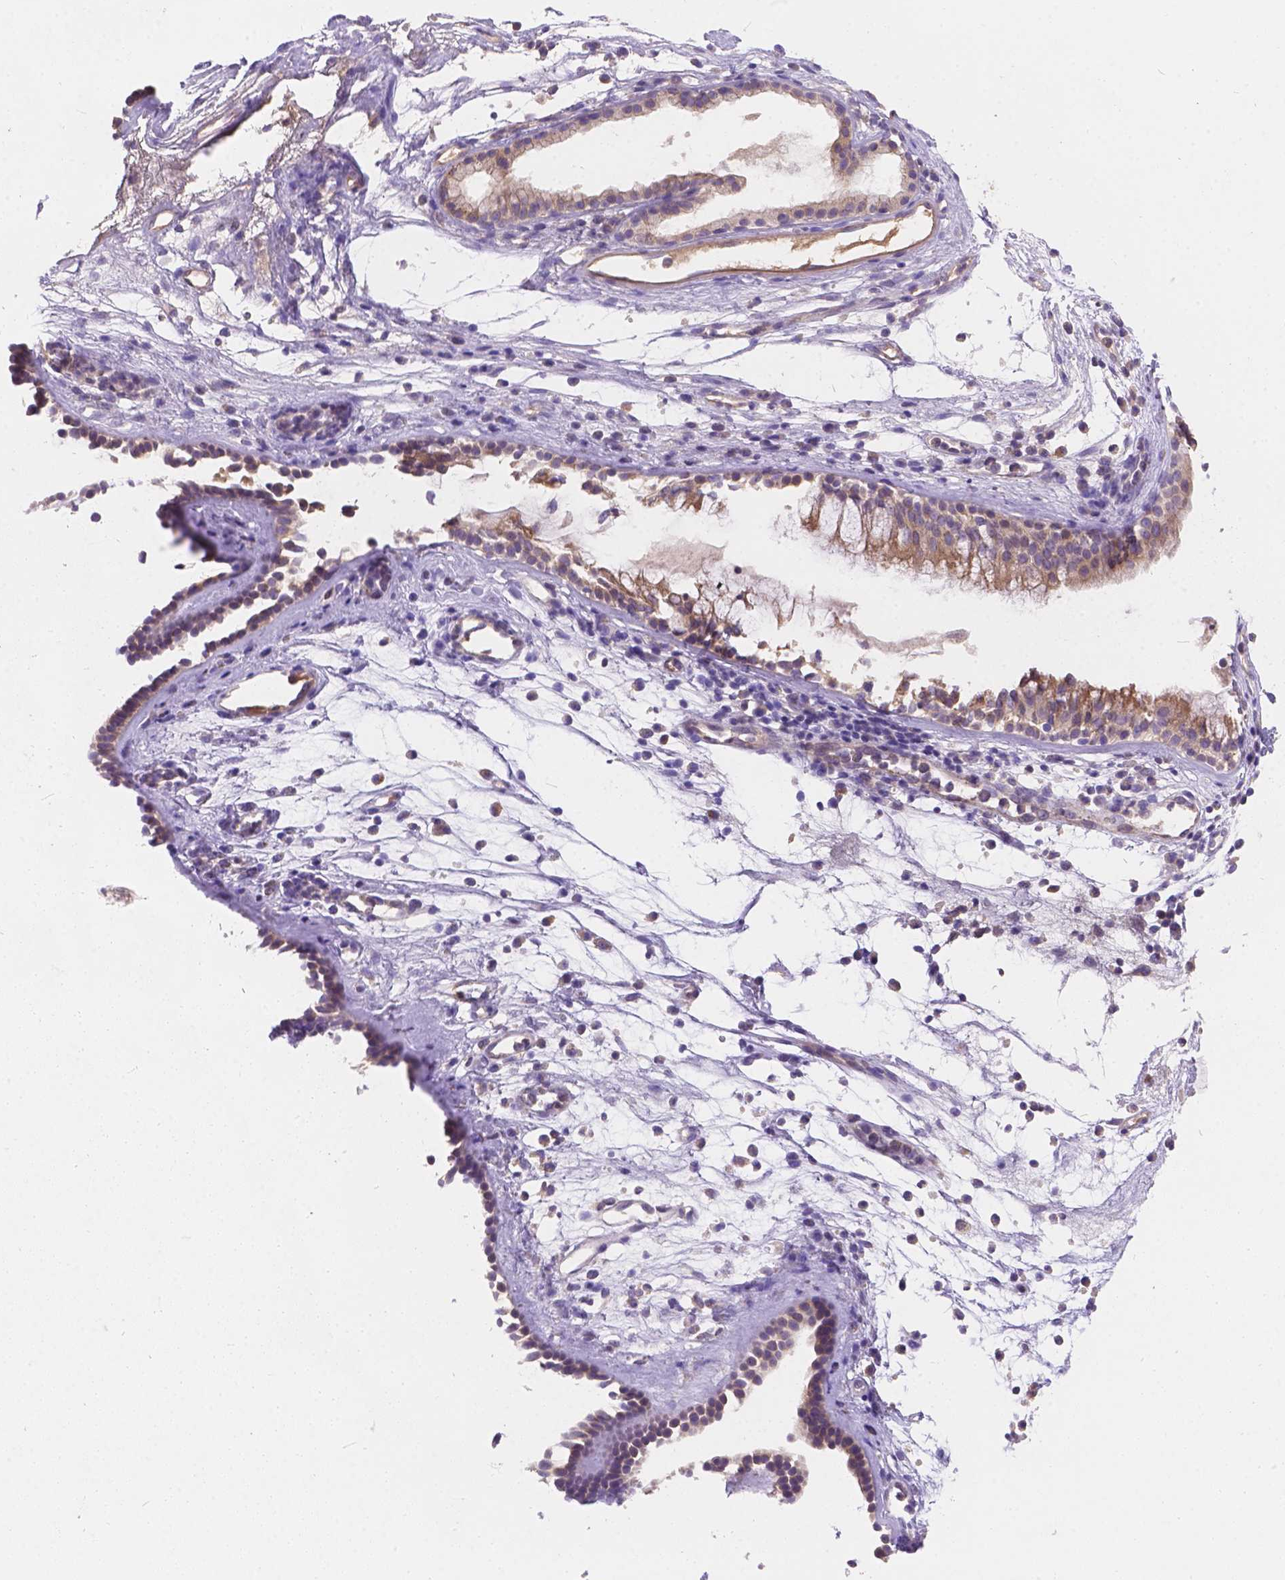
{"staining": {"intensity": "moderate", "quantity": "25%-75%", "location": "cytoplasmic/membranous"}, "tissue": "nasopharynx", "cell_type": "Respiratory epithelial cells", "image_type": "normal", "snomed": [{"axis": "morphology", "description": "Normal tissue, NOS"}, {"axis": "topography", "description": "Nasopharynx"}], "caption": "Nasopharynx was stained to show a protein in brown. There is medium levels of moderate cytoplasmic/membranous staining in about 25%-75% of respiratory epithelial cells. The protein is stained brown, and the nuclei are stained in blue (DAB (3,3'-diaminobenzidine) IHC with brightfield microscopy, high magnification).", "gene": "CDK10", "patient": {"sex": "male", "age": 77}}